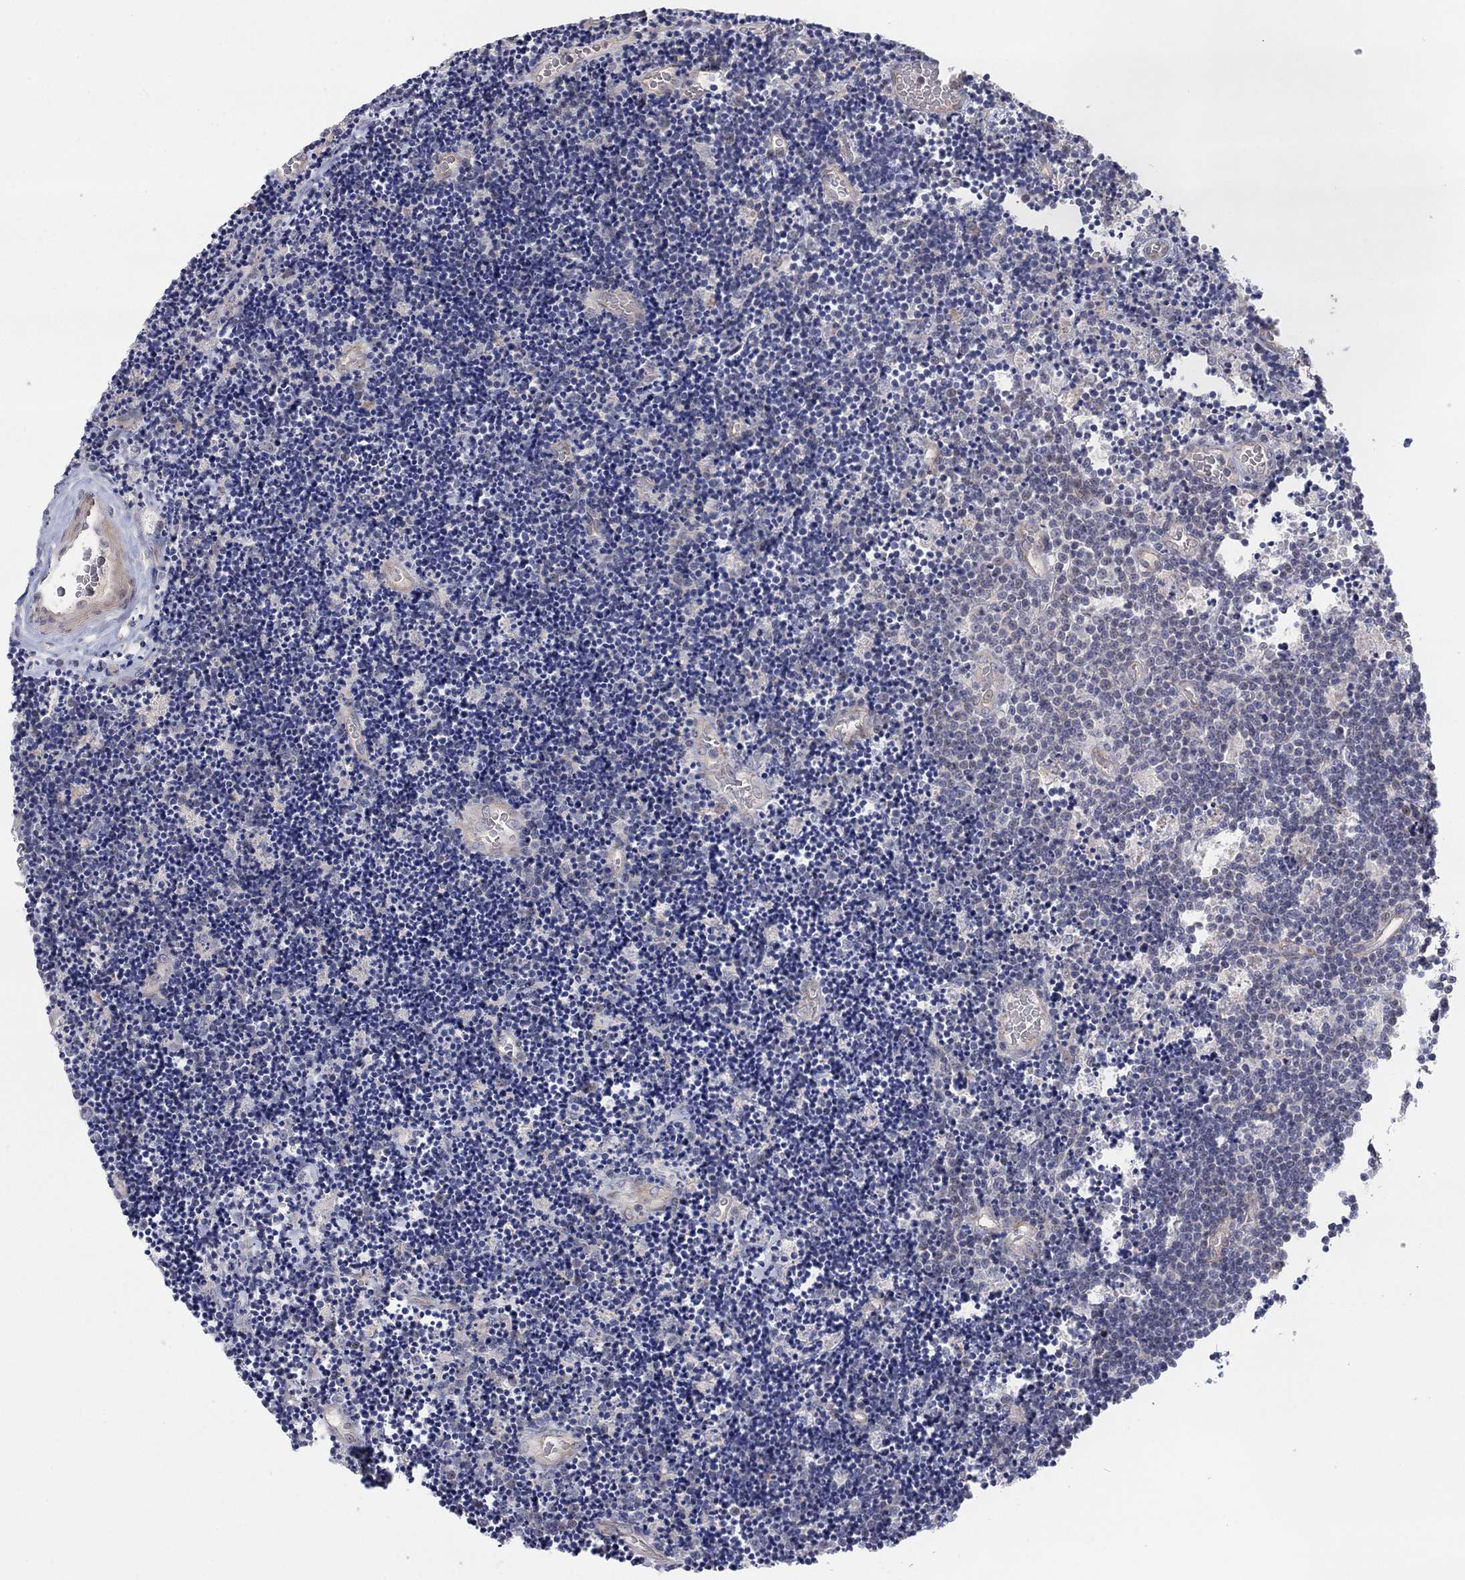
{"staining": {"intensity": "negative", "quantity": "none", "location": "none"}, "tissue": "lymphoma", "cell_type": "Tumor cells", "image_type": "cancer", "snomed": [{"axis": "morphology", "description": "Malignant lymphoma, non-Hodgkin's type, Low grade"}, {"axis": "topography", "description": "Brain"}], "caption": "Immunohistochemistry (IHC) micrograph of neoplastic tissue: lymphoma stained with DAB exhibits no significant protein expression in tumor cells.", "gene": "AMN1", "patient": {"sex": "female", "age": 66}}